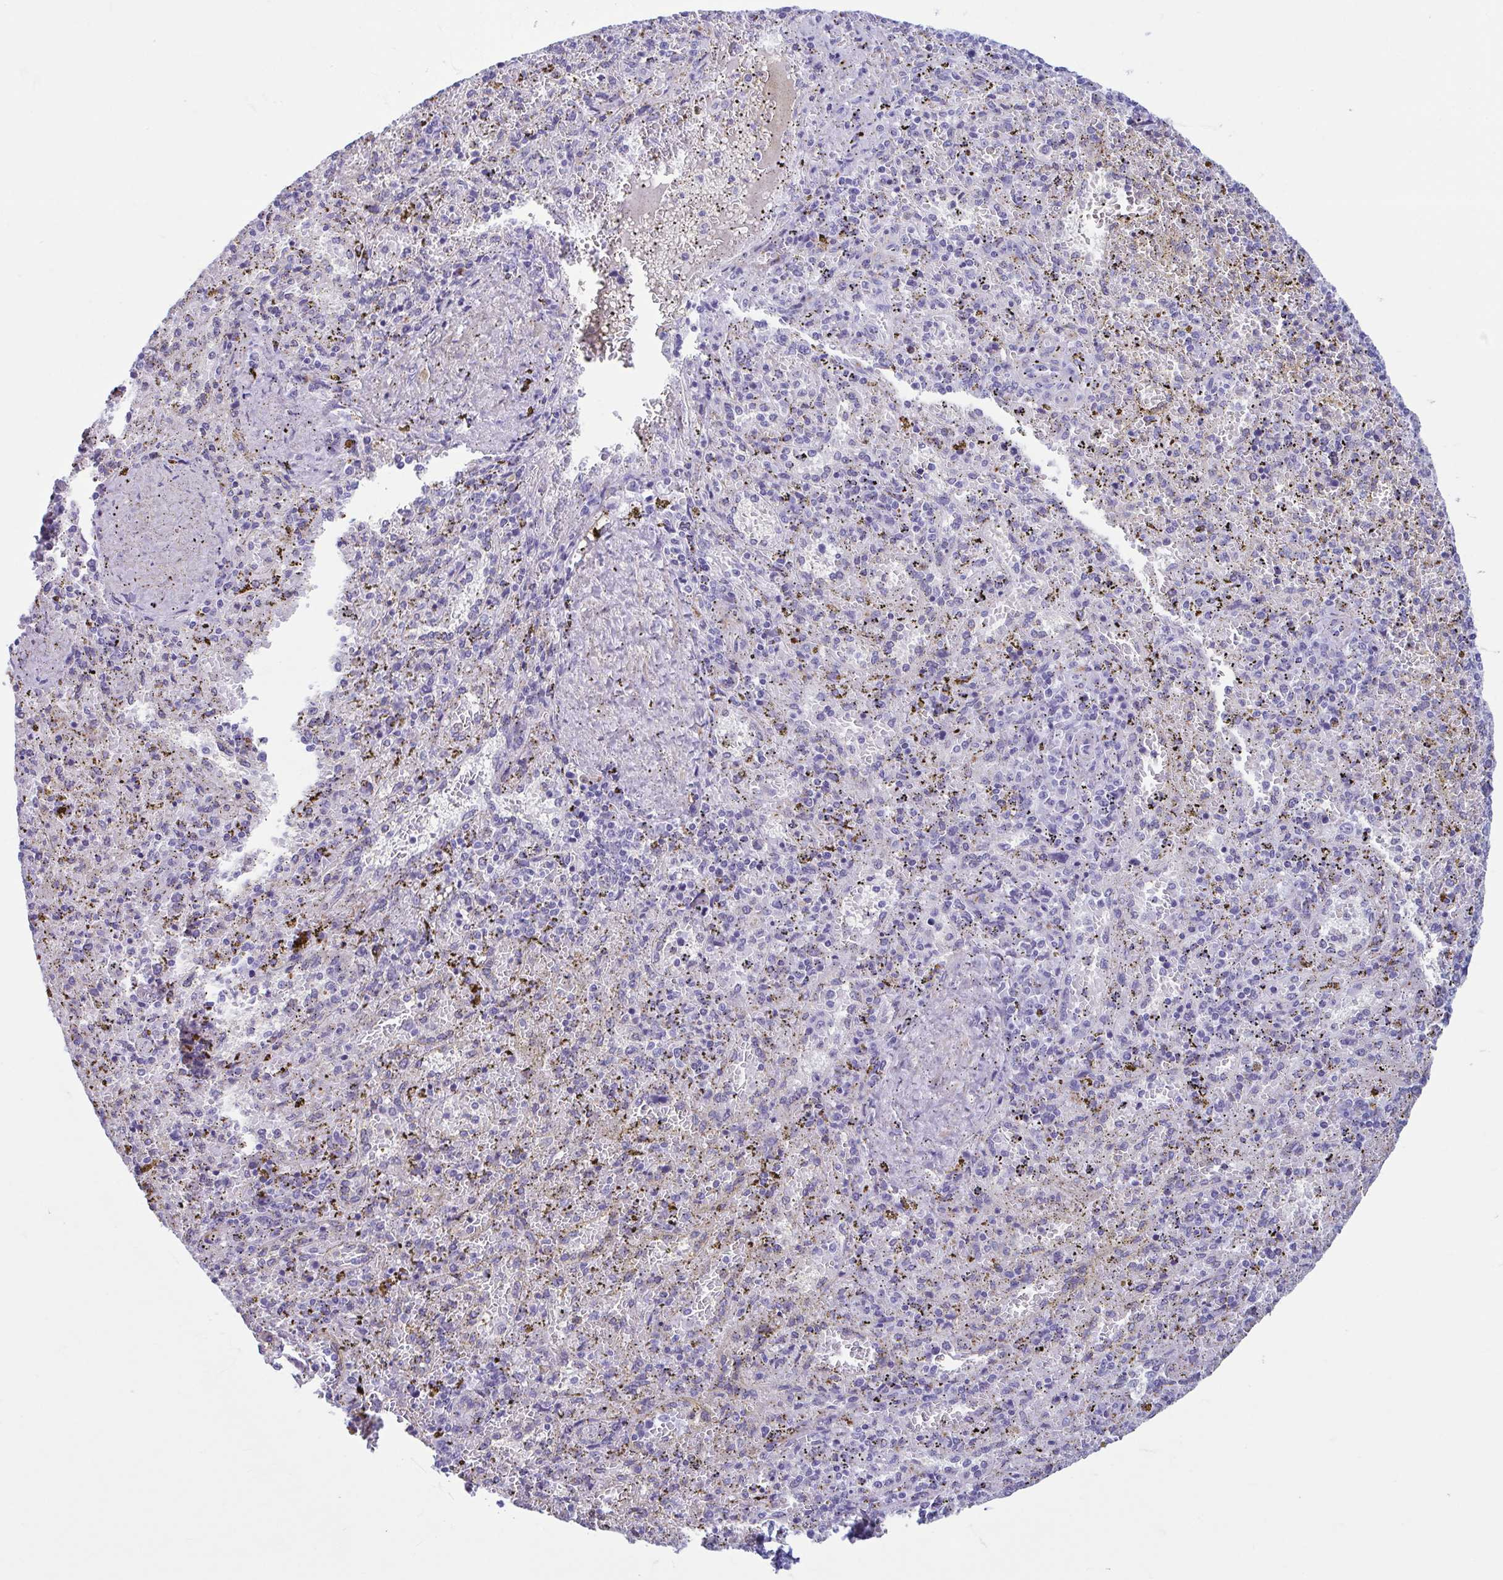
{"staining": {"intensity": "strong", "quantity": "<25%", "location": "cytoplasmic/membranous"}, "tissue": "spleen", "cell_type": "Cells in red pulp", "image_type": "normal", "snomed": [{"axis": "morphology", "description": "Normal tissue, NOS"}, {"axis": "topography", "description": "Spleen"}], "caption": "Normal spleen was stained to show a protein in brown. There is medium levels of strong cytoplasmic/membranous positivity in approximately <25% of cells in red pulp. Nuclei are stained in blue.", "gene": "TCEAL3", "patient": {"sex": "female", "age": 50}}